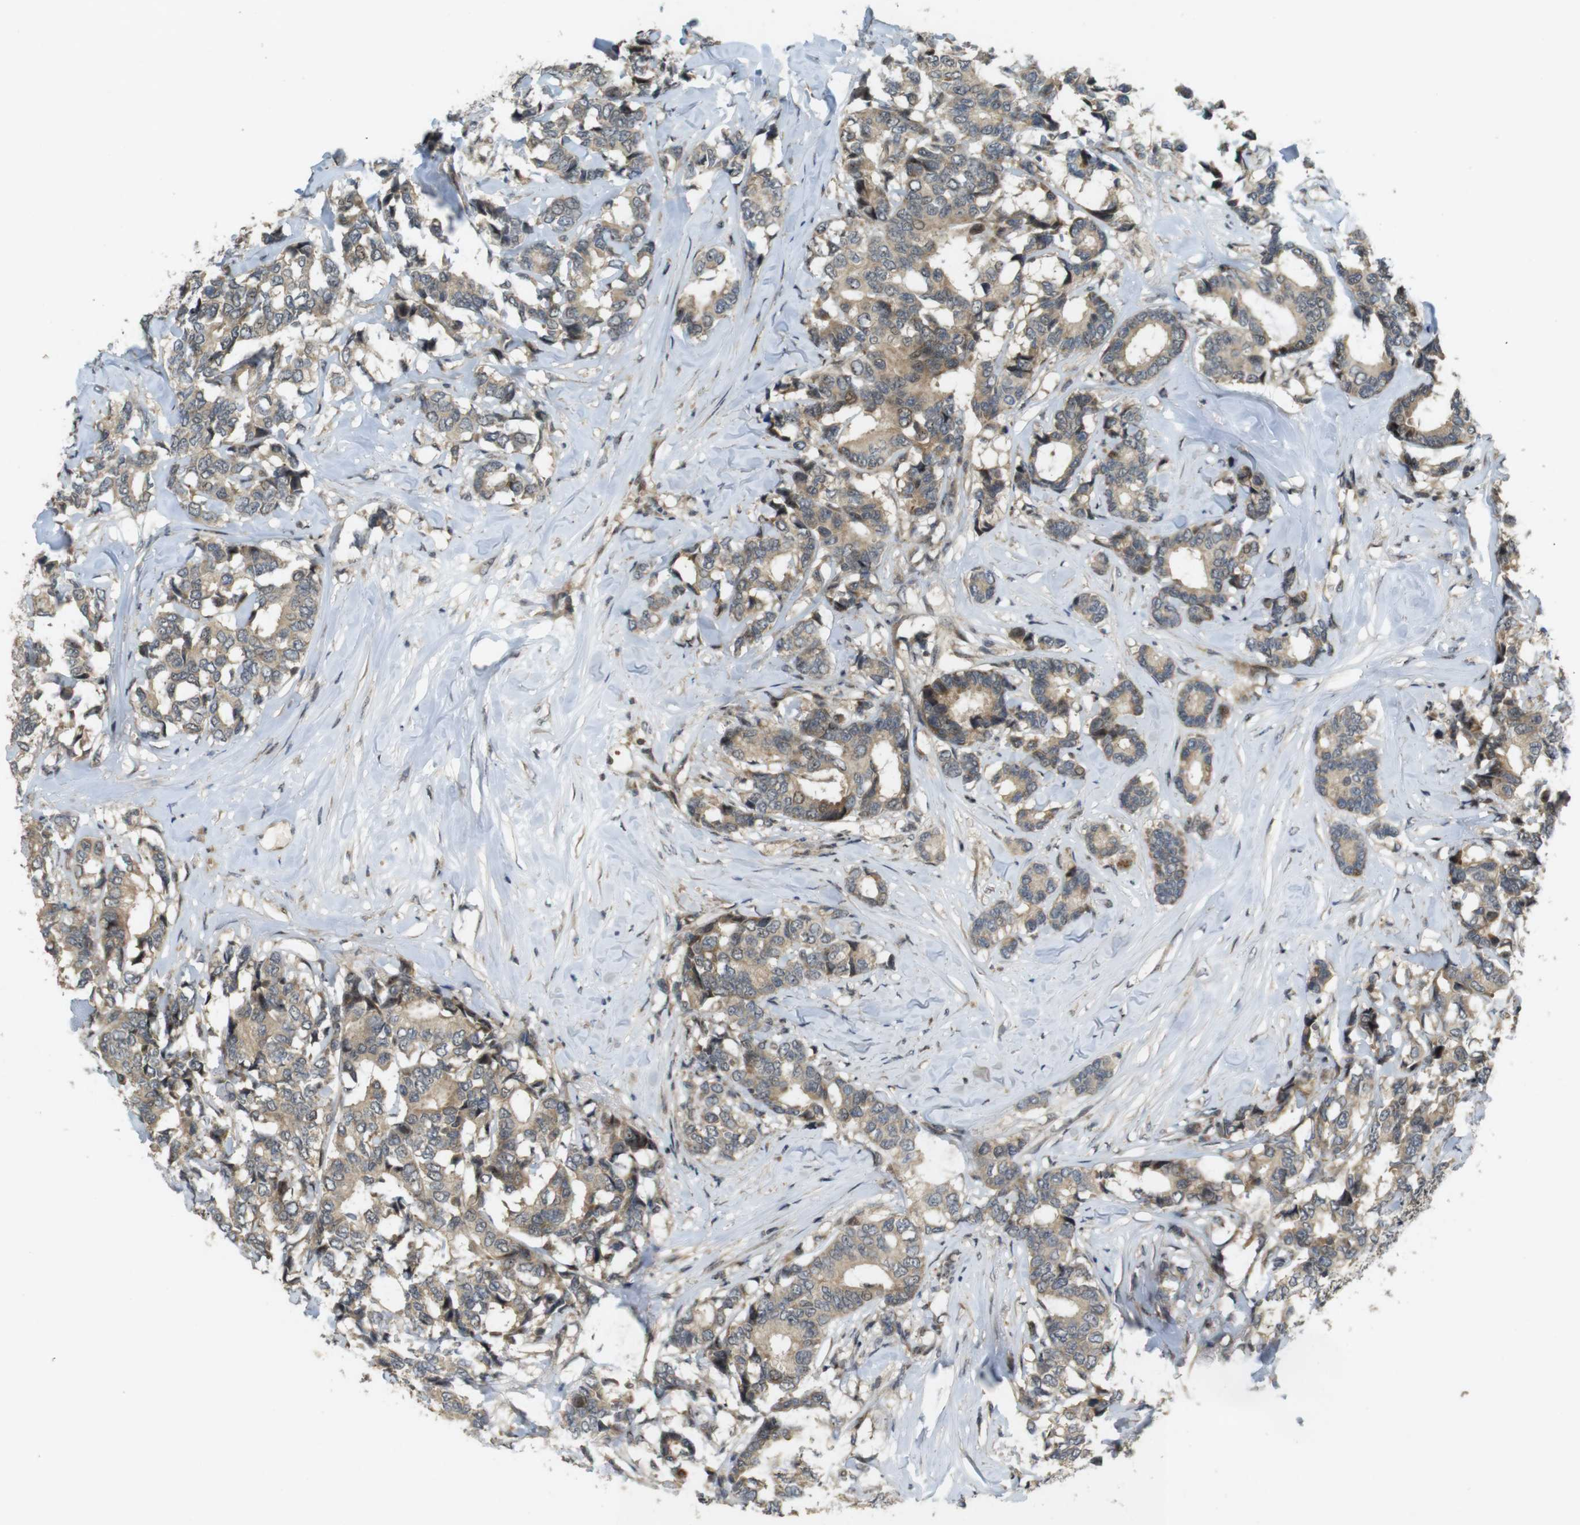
{"staining": {"intensity": "moderate", "quantity": ">75%", "location": "cytoplasmic/membranous"}, "tissue": "breast cancer", "cell_type": "Tumor cells", "image_type": "cancer", "snomed": [{"axis": "morphology", "description": "Duct carcinoma"}, {"axis": "topography", "description": "Breast"}], "caption": "Immunohistochemical staining of human breast infiltrating ductal carcinoma exhibits medium levels of moderate cytoplasmic/membranous protein positivity in approximately >75% of tumor cells.", "gene": "TMX3", "patient": {"sex": "female", "age": 87}}